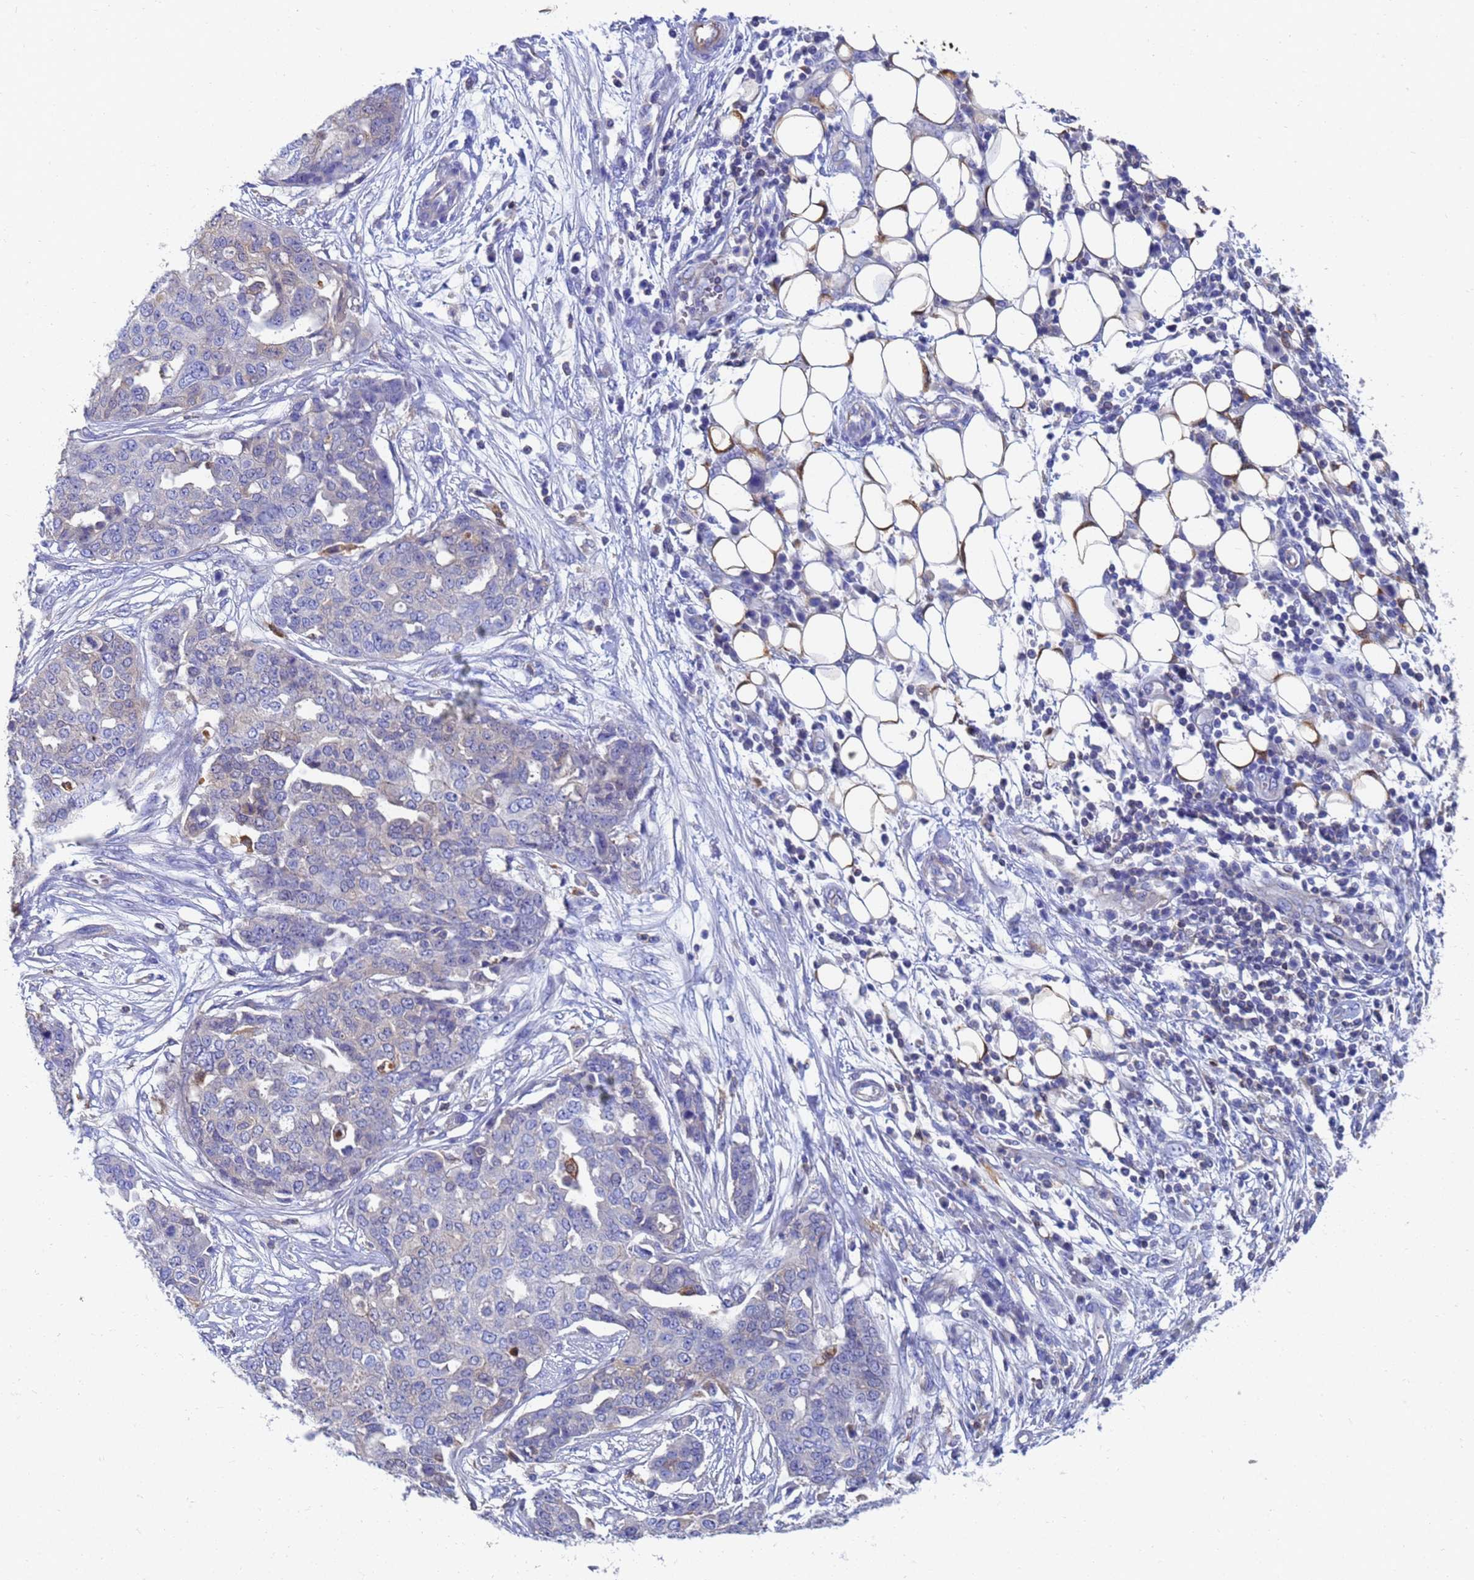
{"staining": {"intensity": "negative", "quantity": "none", "location": "none"}, "tissue": "ovarian cancer", "cell_type": "Tumor cells", "image_type": "cancer", "snomed": [{"axis": "morphology", "description": "Cystadenocarcinoma, serous, NOS"}, {"axis": "topography", "description": "Soft tissue"}, {"axis": "topography", "description": "Ovary"}], "caption": "IHC image of ovarian cancer stained for a protein (brown), which exhibits no staining in tumor cells.", "gene": "GCHFR", "patient": {"sex": "female", "age": 57}}